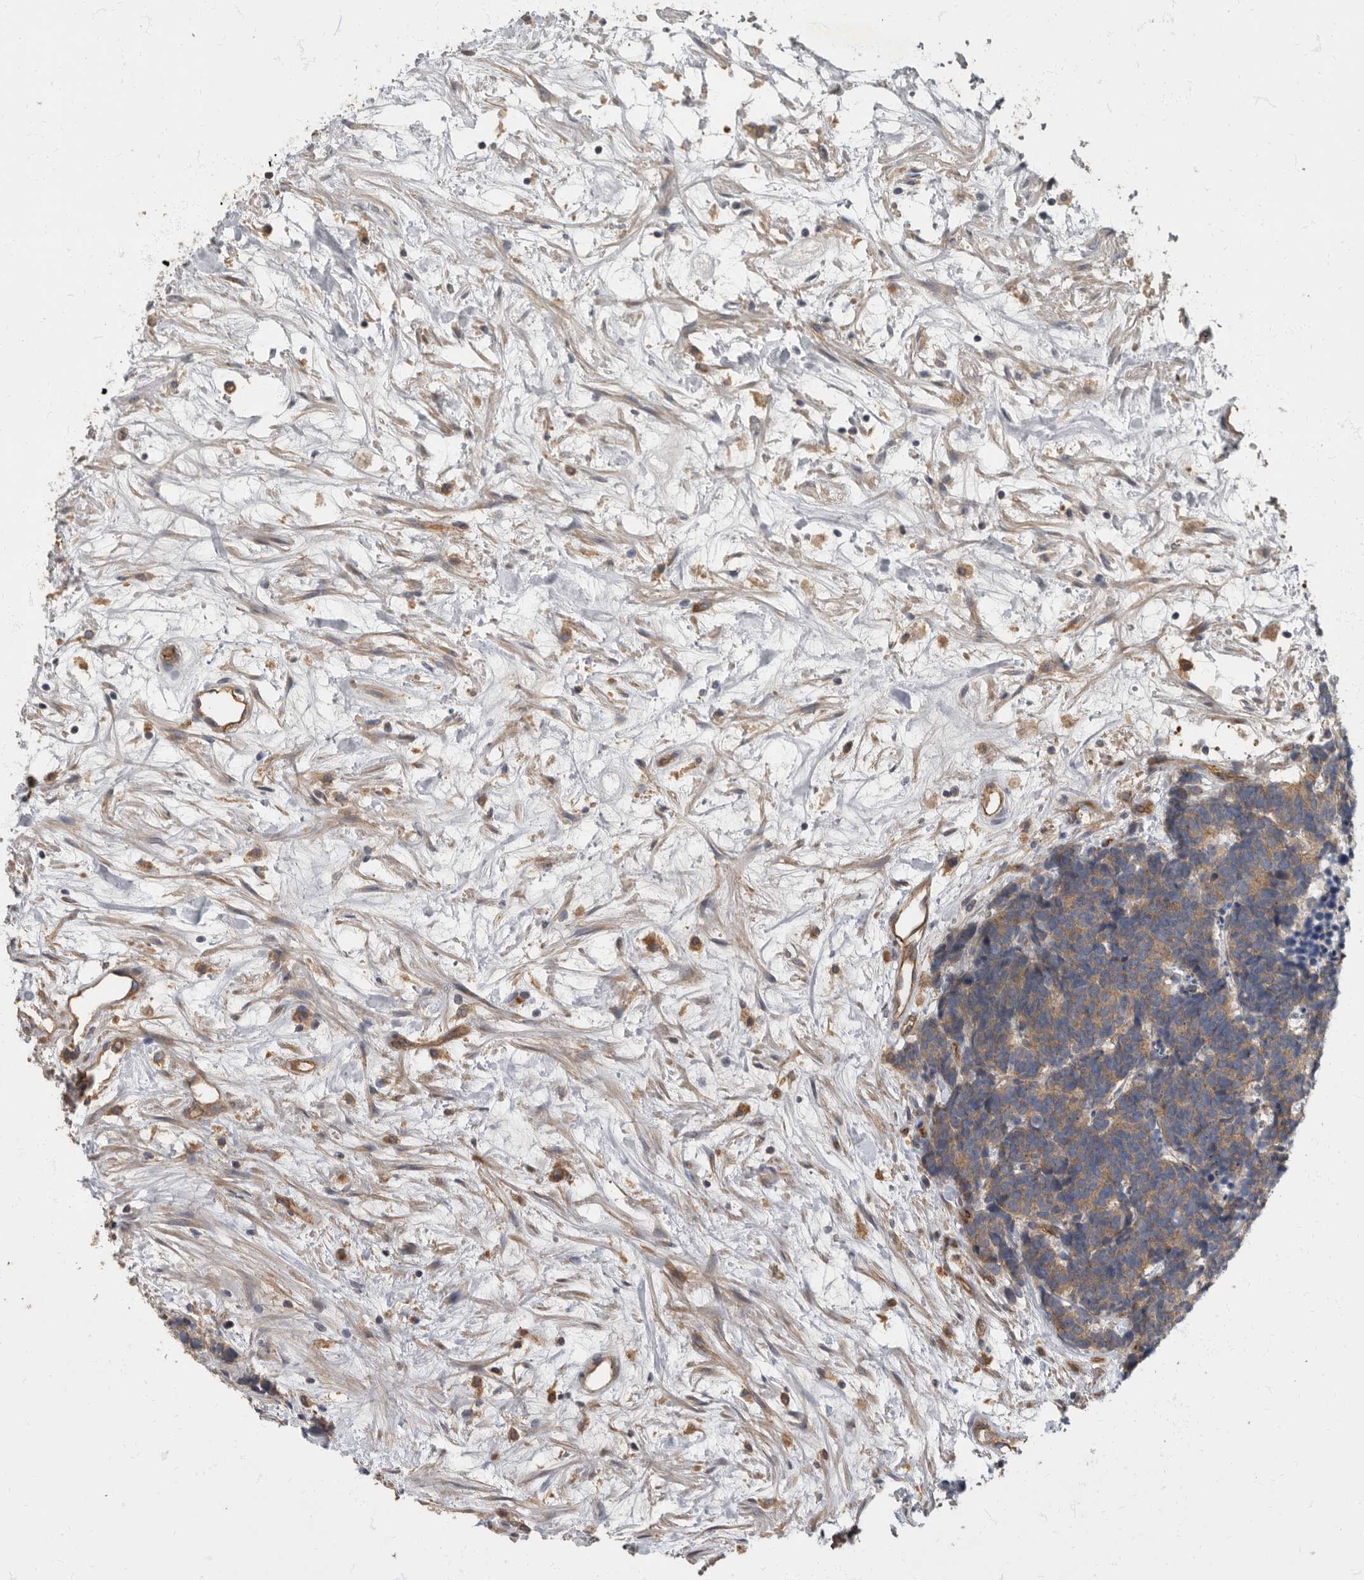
{"staining": {"intensity": "moderate", "quantity": ">75%", "location": "cytoplasmic/membranous"}, "tissue": "carcinoid", "cell_type": "Tumor cells", "image_type": "cancer", "snomed": [{"axis": "morphology", "description": "Carcinoma, NOS"}, {"axis": "morphology", "description": "Carcinoid, malignant, NOS"}, {"axis": "topography", "description": "Urinary bladder"}], "caption": "The histopathology image exhibits staining of carcinoid (malignant), revealing moderate cytoplasmic/membranous protein positivity (brown color) within tumor cells. (IHC, brightfield microscopy, high magnification).", "gene": "PDK1", "patient": {"sex": "male", "age": 57}}